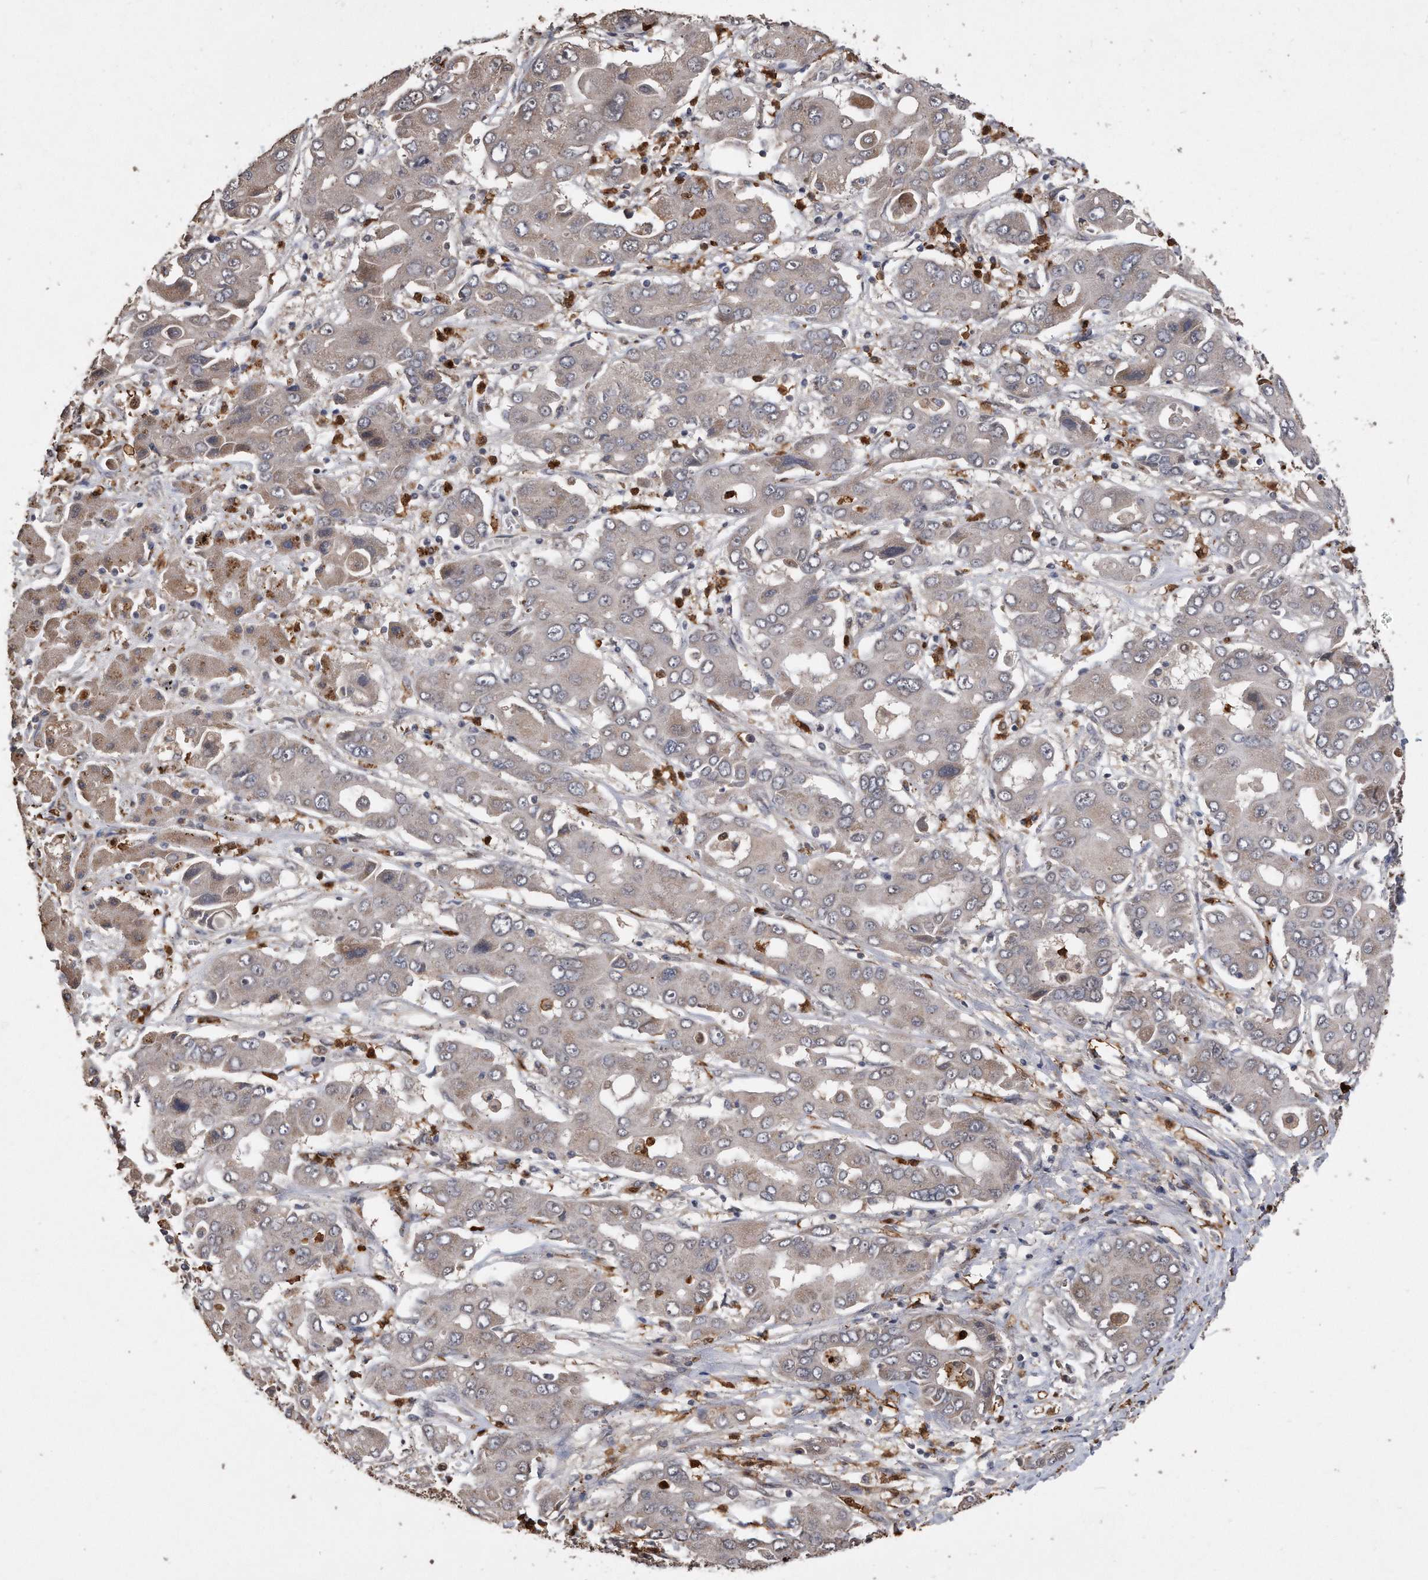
{"staining": {"intensity": "negative", "quantity": "none", "location": "none"}, "tissue": "liver cancer", "cell_type": "Tumor cells", "image_type": "cancer", "snomed": [{"axis": "morphology", "description": "Cholangiocarcinoma"}, {"axis": "topography", "description": "Liver"}], "caption": "Immunohistochemistry histopathology image of neoplastic tissue: cholangiocarcinoma (liver) stained with DAB (3,3'-diaminobenzidine) demonstrates no significant protein expression in tumor cells.", "gene": "PELO", "patient": {"sex": "male", "age": 67}}